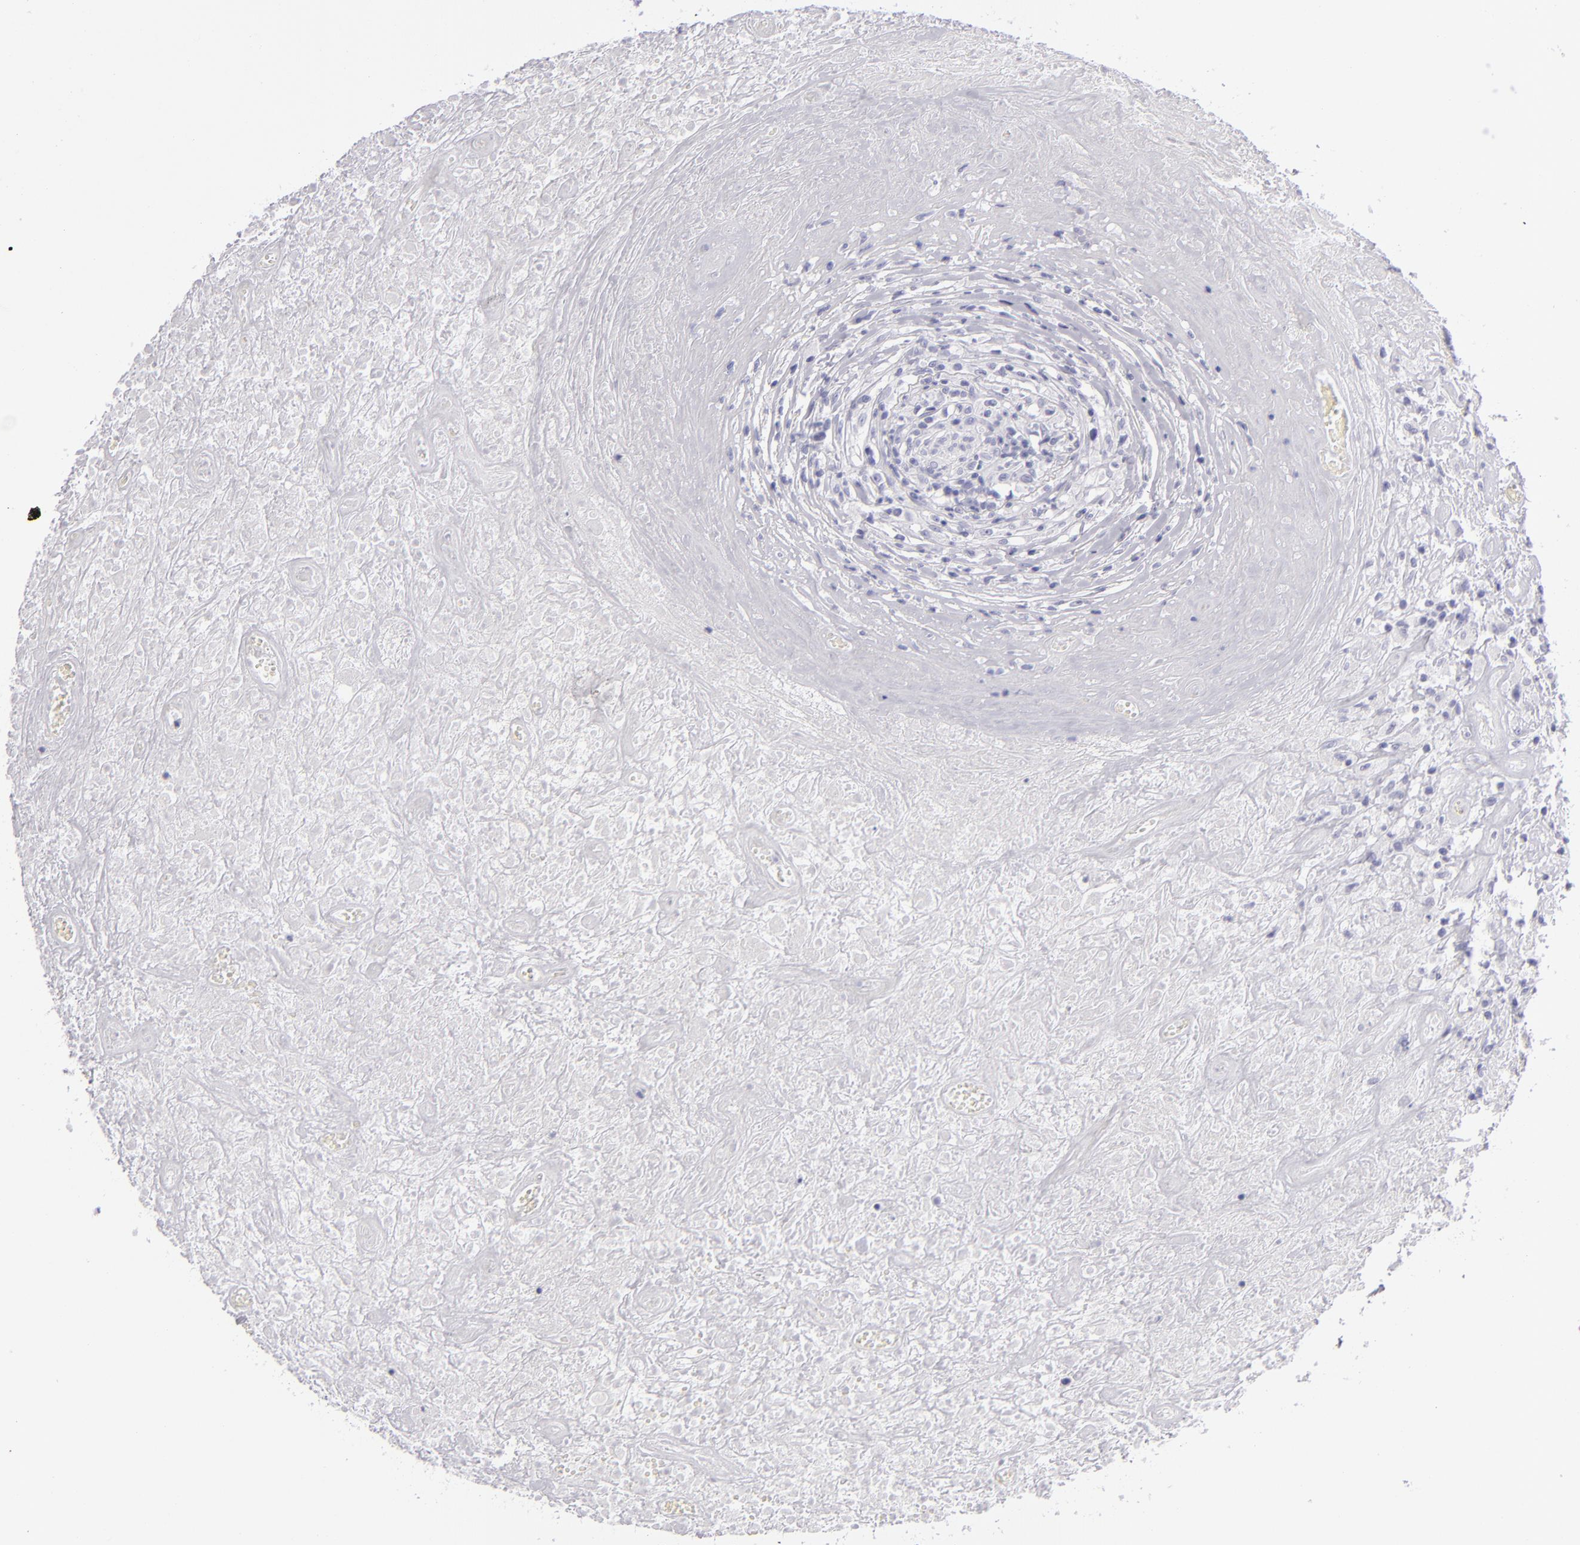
{"staining": {"intensity": "negative", "quantity": "none", "location": "none"}, "tissue": "lymphoma", "cell_type": "Tumor cells", "image_type": "cancer", "snomed": [{"axis": "morphology", "description": "Hodgkin's disease, NOS"}, {"axis": "topography", "description": "Lymph node"}], "caption": "Hodgkin's disease stained for a protein using immunohistochemistry (IHC) demonstrates no expression tumor cells.", "gene": "VIL1", "patient": {"sex": "male", "age": 46}}